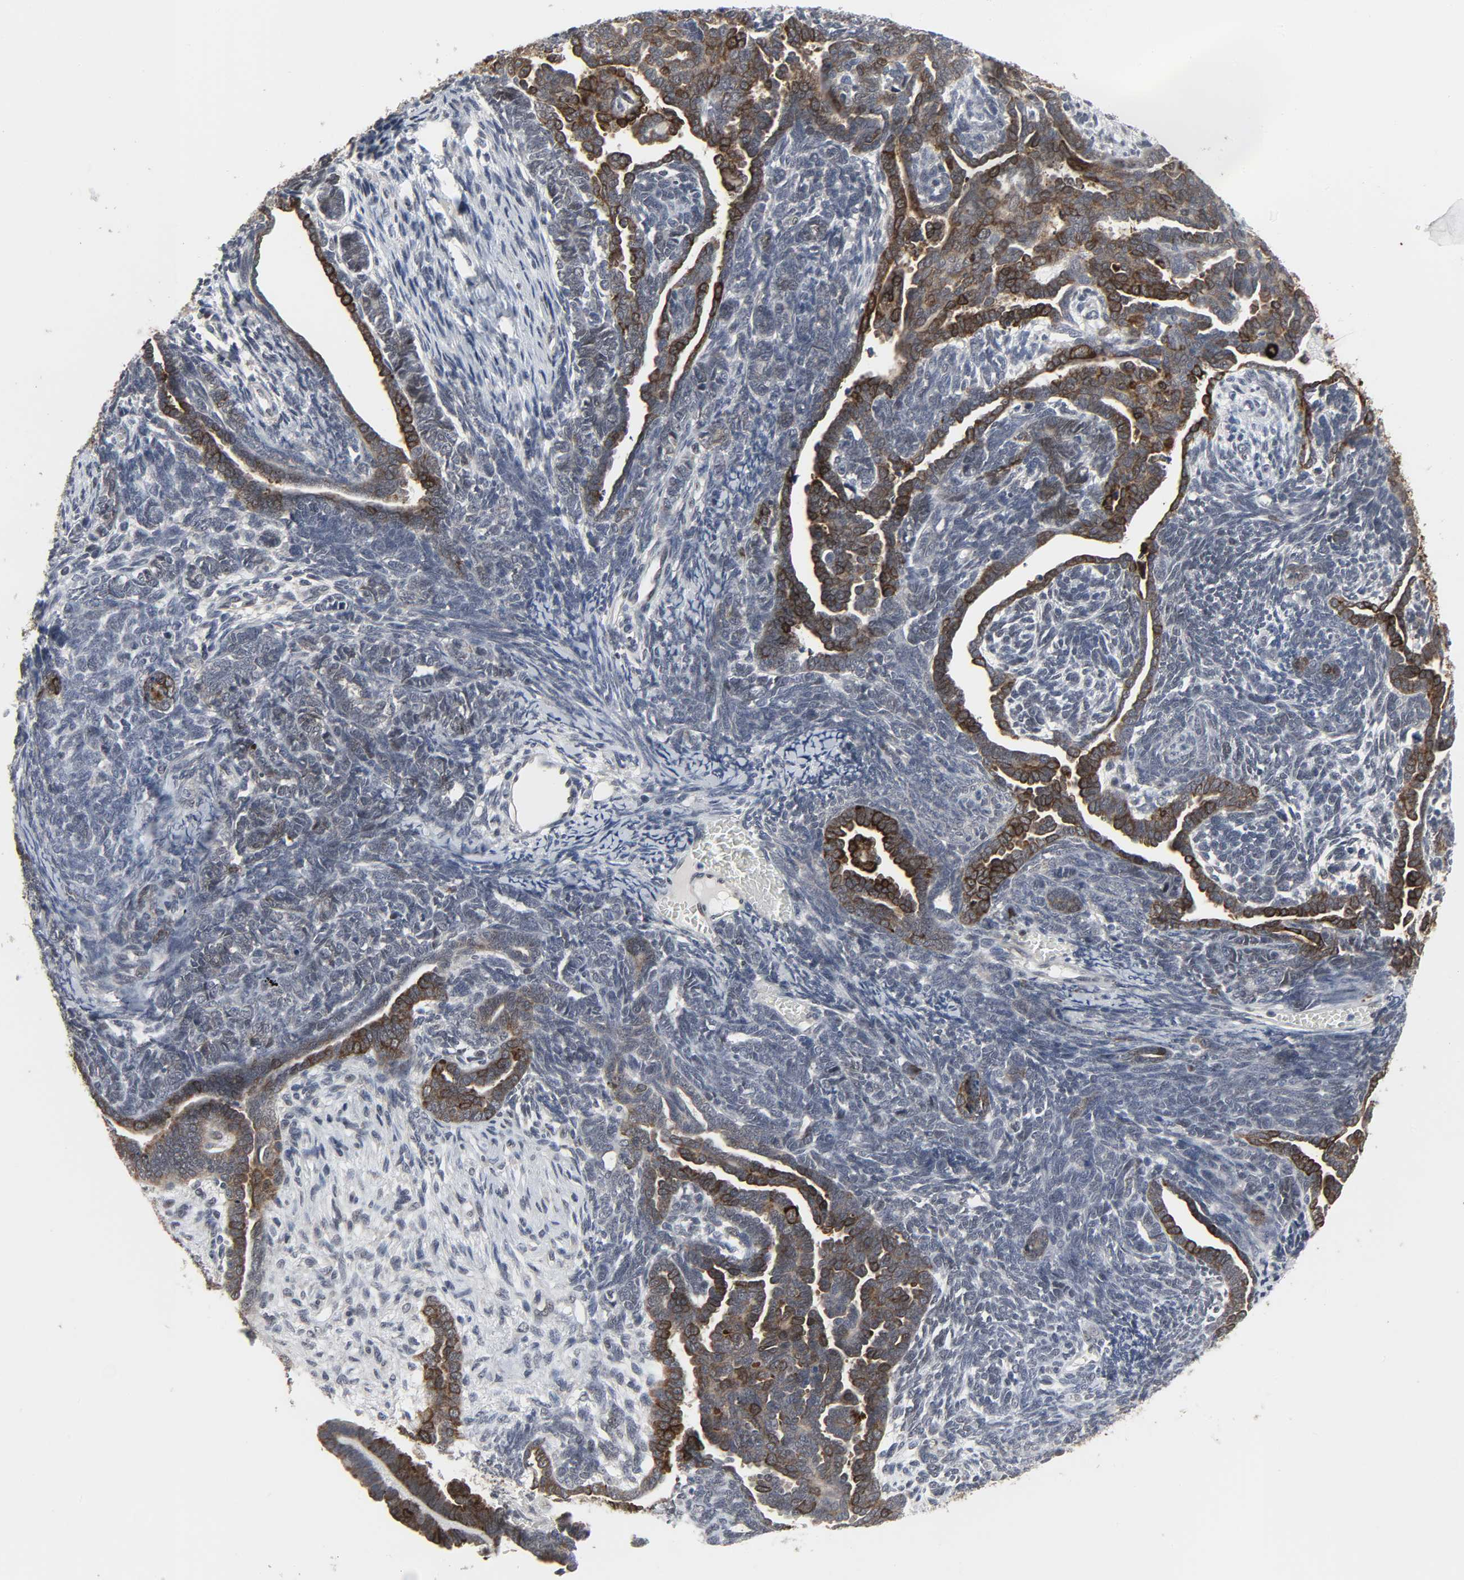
{"staining": {"intensity": "moderate", "quantity": ">75%", "location": "cytoplasmic/membranous"}, "tissue": "endometrial cancer", "cell_type": "Tumor cells", "image_type": "cancer", "snomed": [{"axis": "morphology", "description": "Neoplasm, malignant, NOS"}, {"axis": "topography", "description": "Endometrium"}], "caption": "Immunohistochemical staining of malignant neoplasm (endometrial) exhibits moderate cytoplasmic/membranous protein expression in approximately >75% of tumor cells.", "gene": "MUC1", "patient": {"sex": "female", "age": 74}}